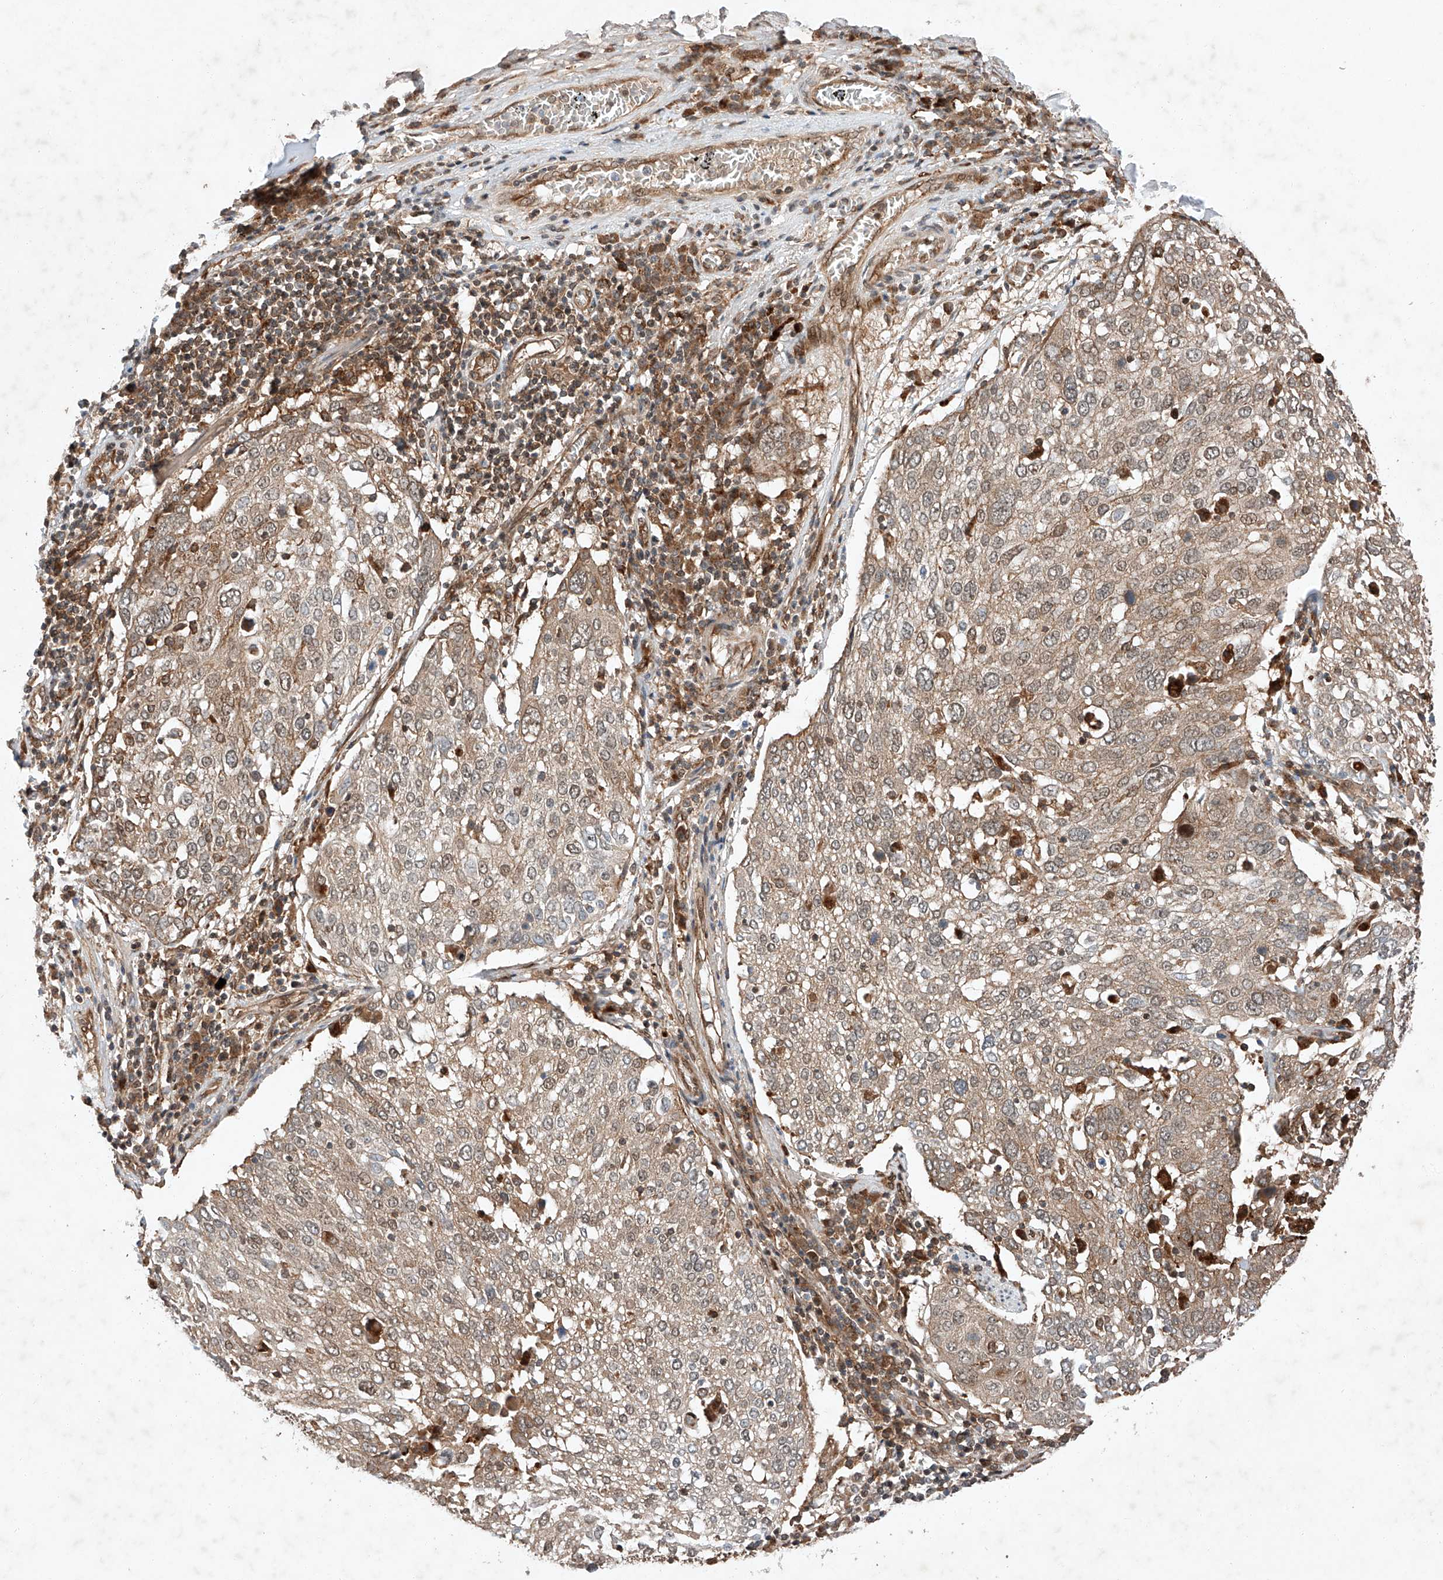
{"staining": {"intensity": "weak", "quantity": ">75%", "location": "cytoplasmic/membranous,nuclear"}, "tissue": "lung cancer", "cell_type": "Tumor cells", "image_type": "cancer", "snomed": [{"axis": "morphology", "description": "Squamous cell carcinoma, NOS"}, {"axis": "topography", "description": "Lung"}], "caption": "Immunohistochemical staining of lung cancer demonstrates low levels of weak cytoplasmic/membranous and nuclear expression in about >75% of tumor cells.", "gene": "ZFP28", "patient": {"sex": "male", "age": 65}}